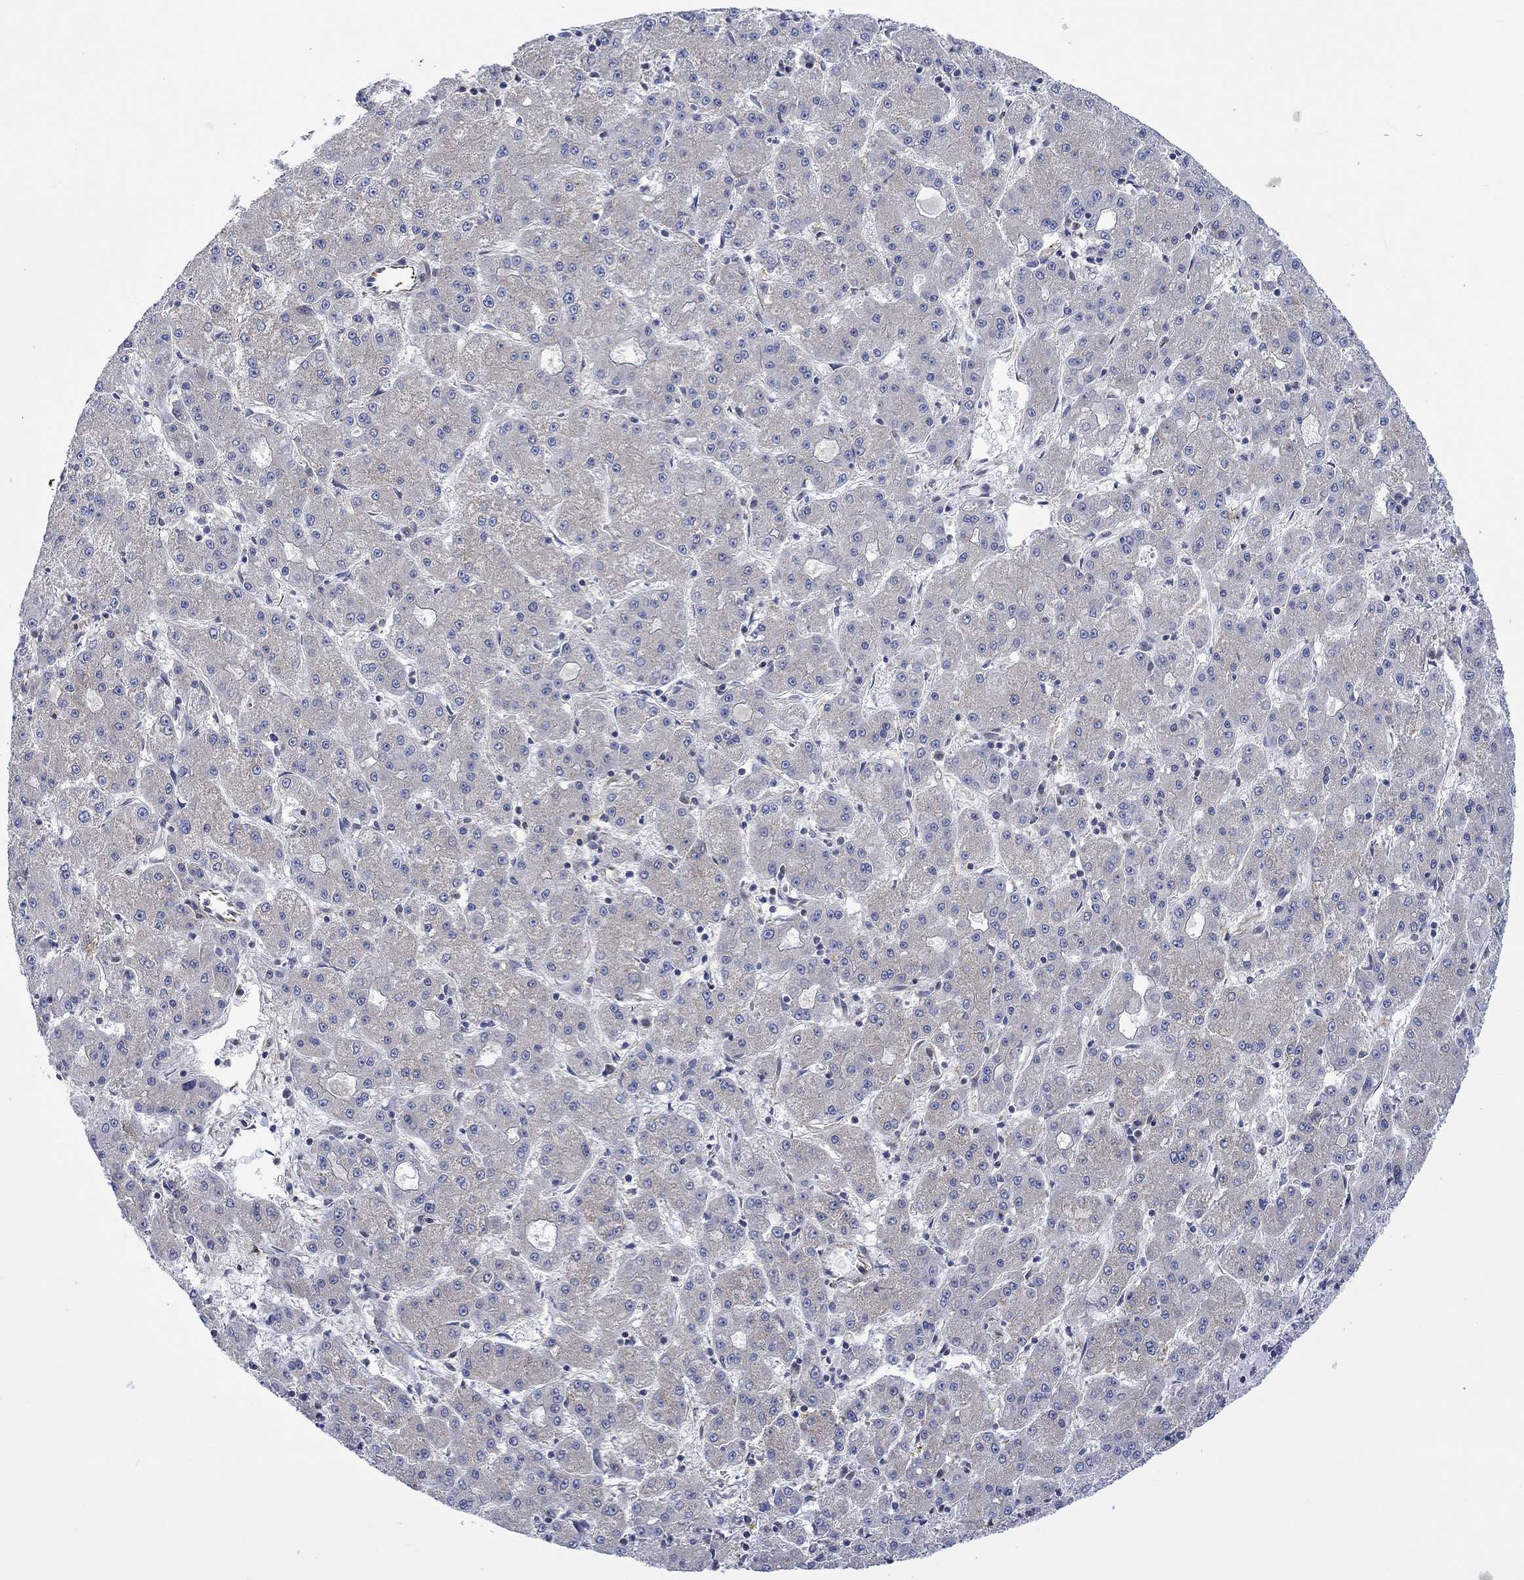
{"staining": {"intensity": "negative", "quantity": "none", "location": "none"}, "tissue": "liver cancer", "cell_type": "Tumor cells", "image_type": "cancer", "snomed": [{"axis": "morphology", "description": "Carcinoma, Hepatocellular, NOS"}, {"axis": "topography", "description": "Liver"}], "caption": "A high-resolution image shows immunohistochemistry staining of hepatocellular carcinoma (liver), which shows no significant staining in tumor cells. (Stains: DAB immunohistochemistry with hematoxylin counter stain, Microscopy: brightfield microscopy at high magnification).", "gene": "CAMK1D", "patient": {"sex": "male", "age": 73}}